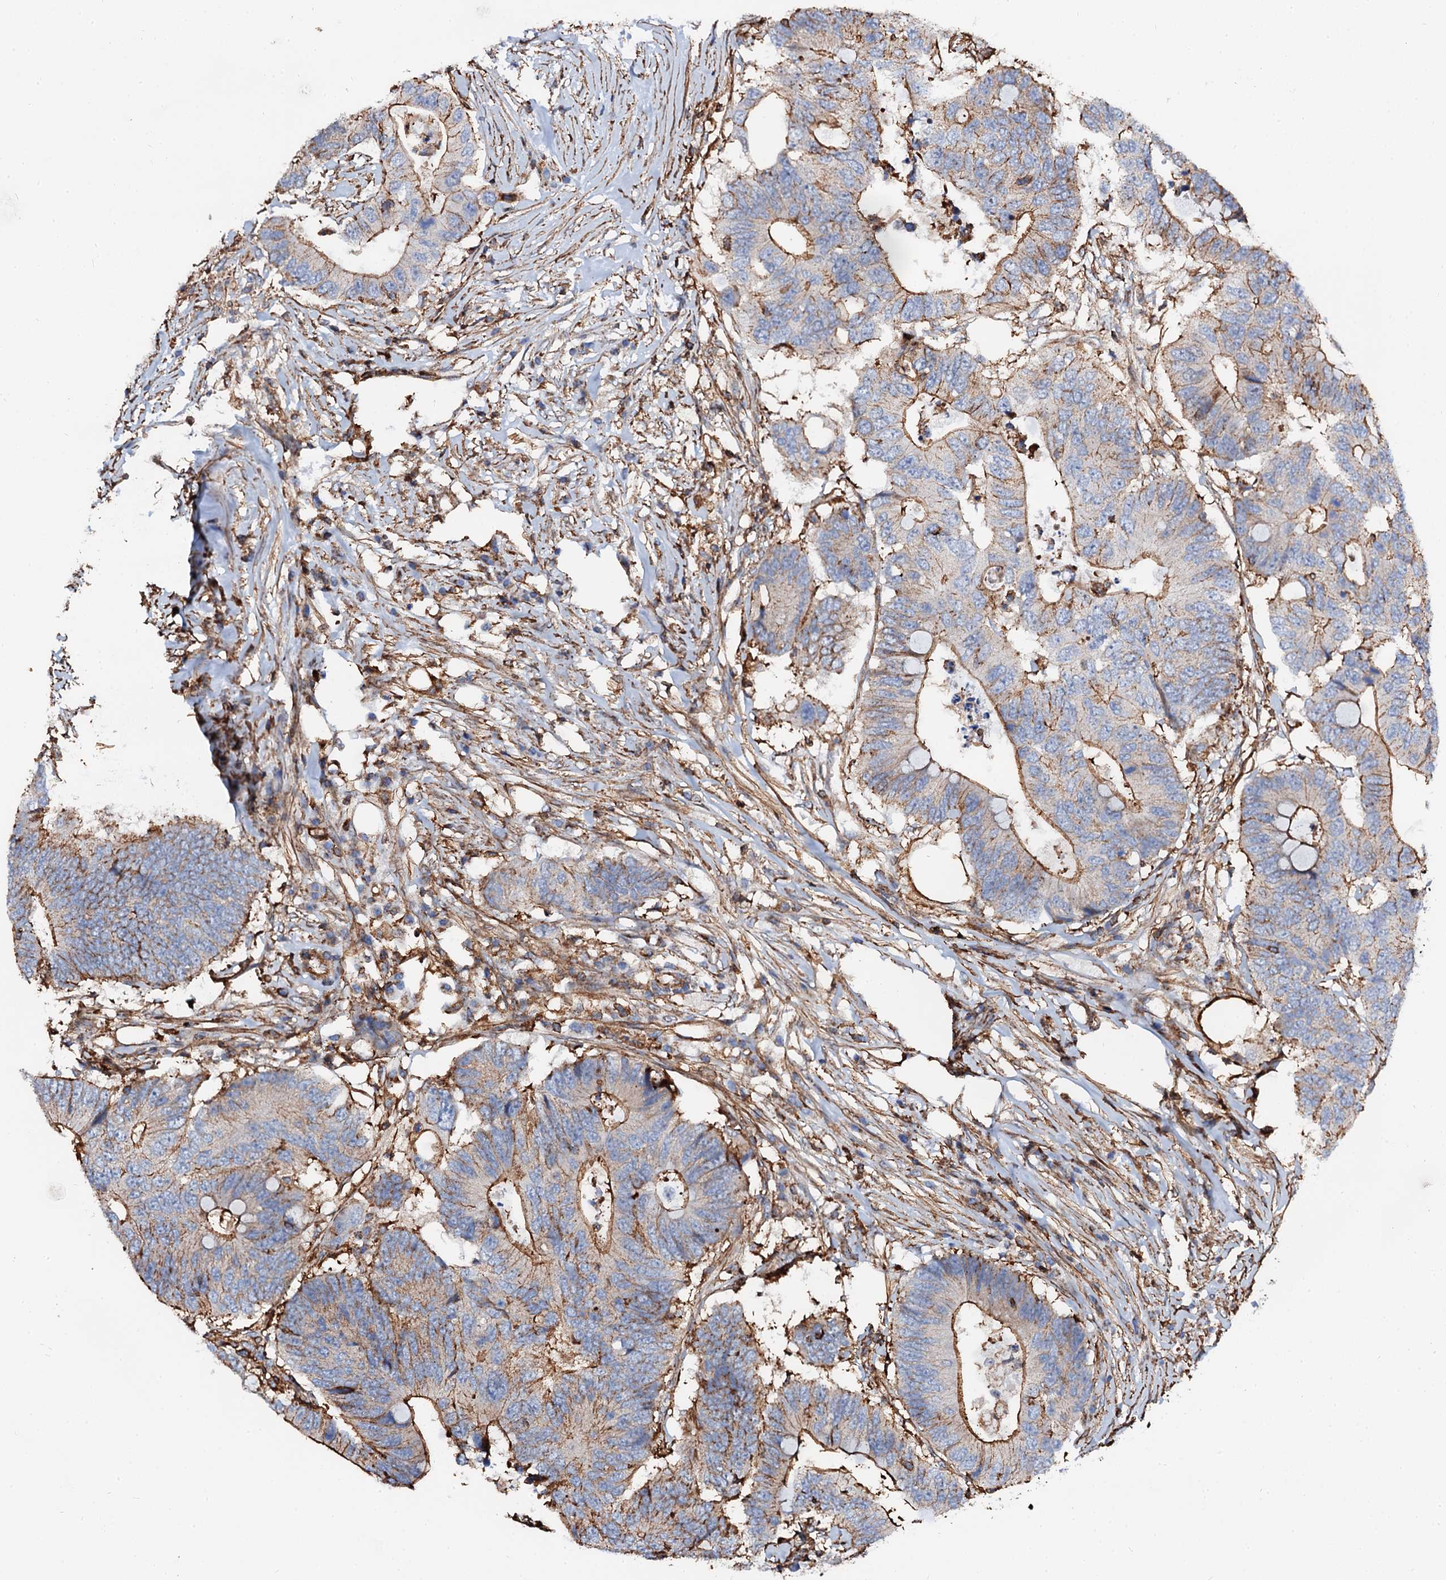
{"staining": {"intensity": "moderate", "quantity": "25%-75%", "location": "cytoplasmic/membranous"}, "tissue": "colorectal cancer", "cell_type": "Tumor cells", "image_type": "cancer", "snomed": [{"axis": "morphology", "description": "Adenocarcinoma, NOS"}, {"axis": "topography", "description": "Colon"}], "caption": "Colorectal cancer tissue displays moderate cytoplasmic/membranous expression in approximately 25%-75% of tumor cells, visualized by immunohistochemistry.", "gene": "INTS10", "patient": {"sex": "male", "age": 71}}